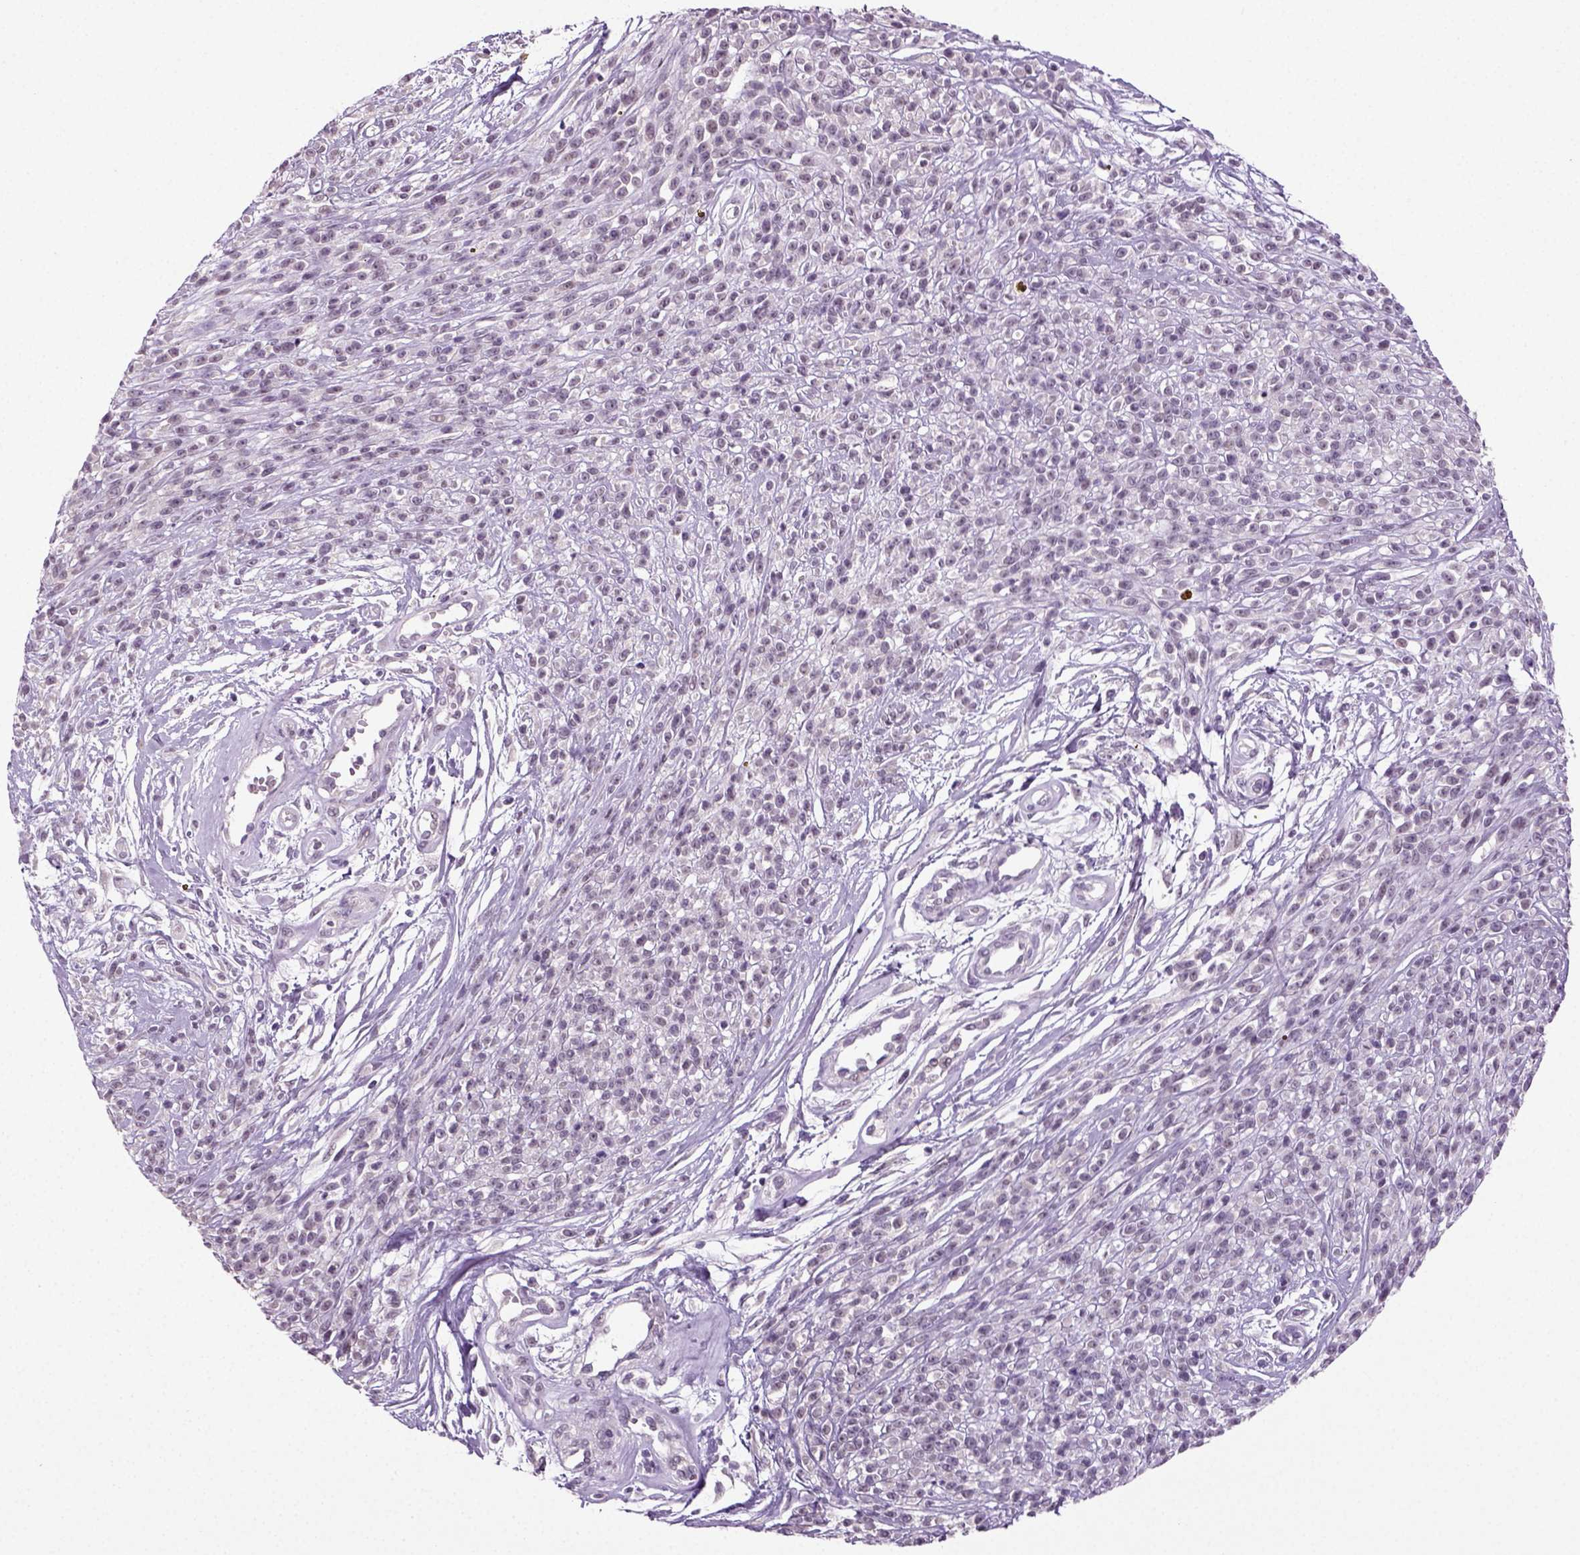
{"staining": {"intensity": "weak", "quantity": "<25%", "location": "nuclear"}, "tissue": "melanoma", "cell_type": "Tumor cells", "image_type": "cancer", "snomed": [{"axis": "morphology", "description": "Malignant melanoma, NOS"}, {"axis": "topography", "description": "Skin"}, {"axis": "topography", "description": "Skin of trunk"}], "caption": "The photomicrograph displays no significant expression in tumor cells of melanoma. (DAB (3,3'-diaminobenzidine) immunohistochemistry visualized using brightfield microscopy, high magnification).", "gene": "SYNGAP1", "patient": {"sex": "male", "age": 74}}